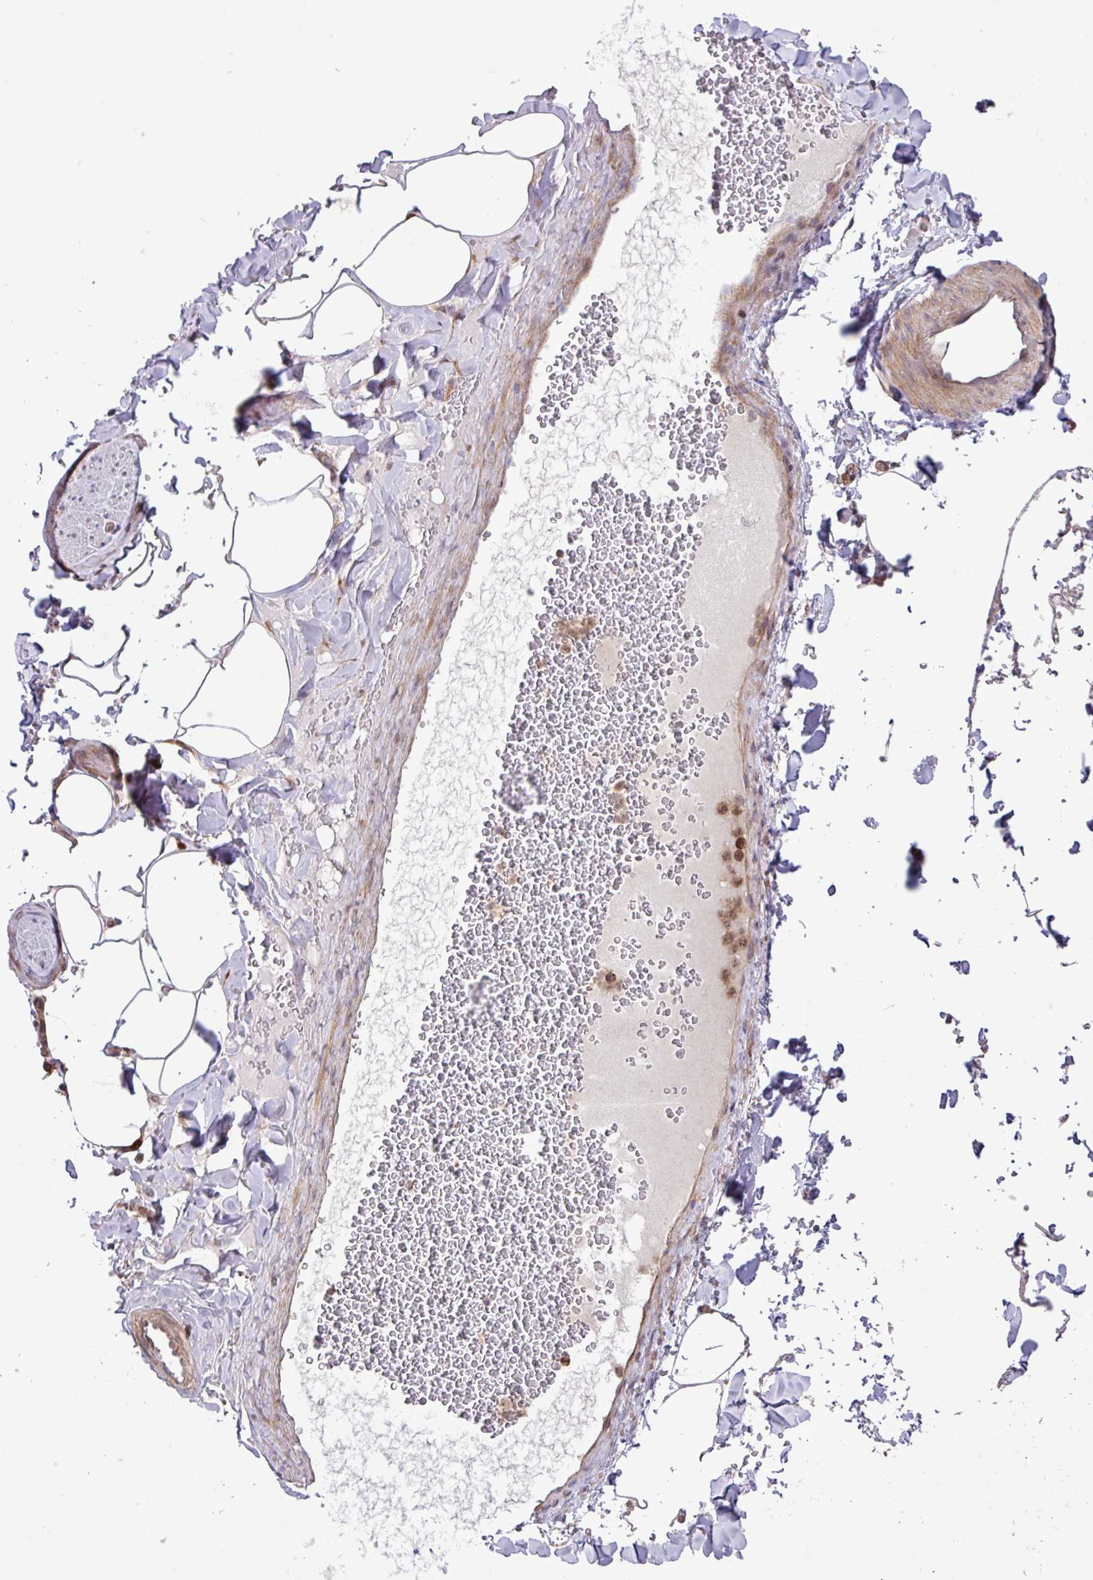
{"staining": {"intensity": "negative", "quantity": "none", "location": "none"}, "tissue": "adipose tissue", "cell_type": "Adipocytes", "image_type": "normal", "snomed": [{"axis": "morphology", "description": "Normal tissue, NOS"}, {"axis": "topography", "description": "Rectum"}, {"axis": "topography", "description": "Peripheral nerve tissue"}], "caption": "A micrograph of adipose tissue stained for a protein shows no brown staining in adipocytes. (Immunohistochemistry (ihc), brightfield microscopy, high magnification).", "gene": "CNTRL", "patient": {"sex": "female", "age": 69}}